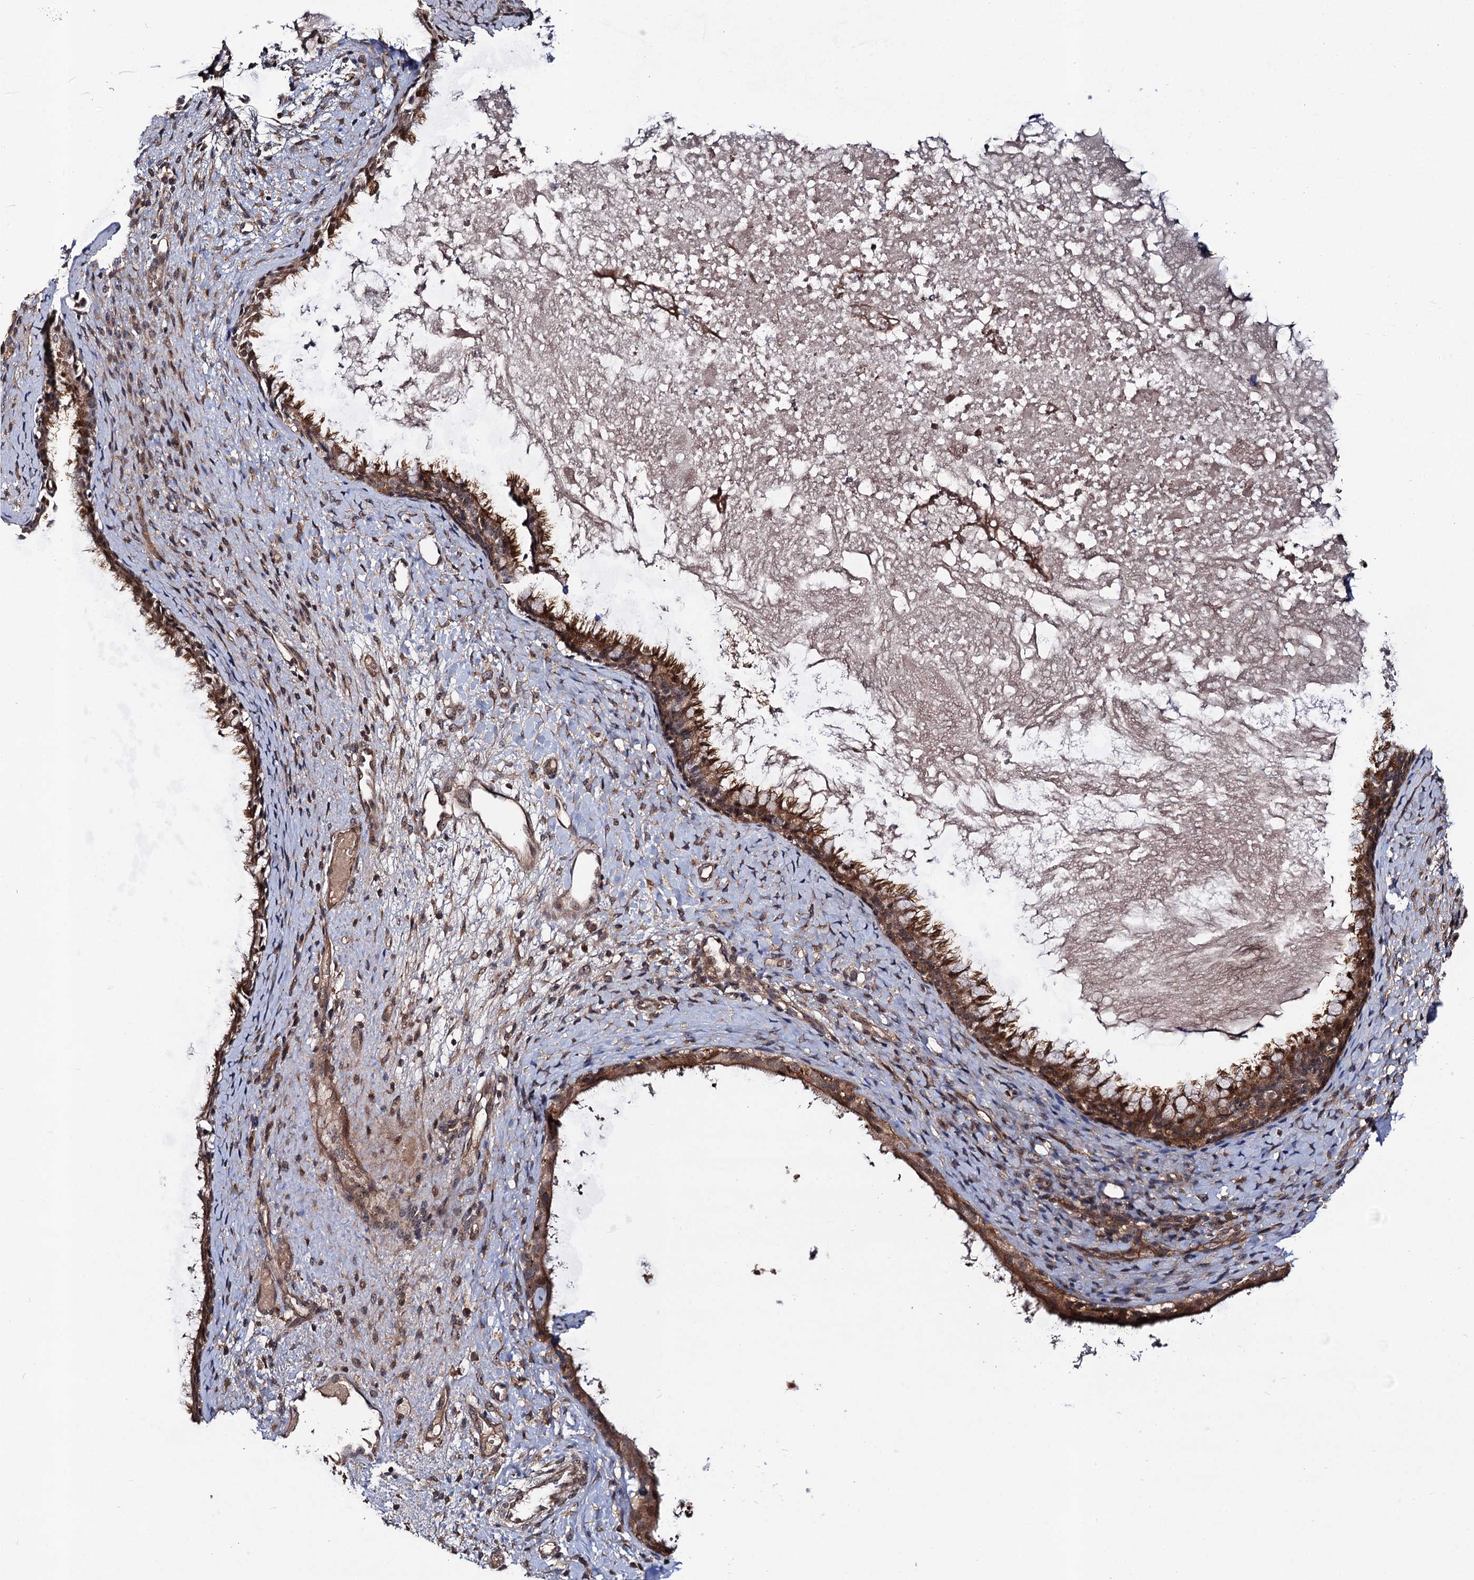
{"staining": {"intensity": "strong", "quantity": ">75%", "location": "cytoplasmic/membranous"}, "tissue": "nasopharynx", "cell_type": "Respiratory epithelial cells", "image_type": "normal", "snomed": [{"axis": "morphology", "description": "Normal tissue, NOS"}, {"axis": "topography", "description": "Nasopharynx"}], "caption": "An image of human nasopharynx stained for a protein exhibits strong cytoplasmic/membranous brown staining in respiratory epithelial cells. (DAB = brown stain, brightfield microscopy at high magnification).", "gene": "KXD1", "patient": {"sex": "male", "age": 22}}